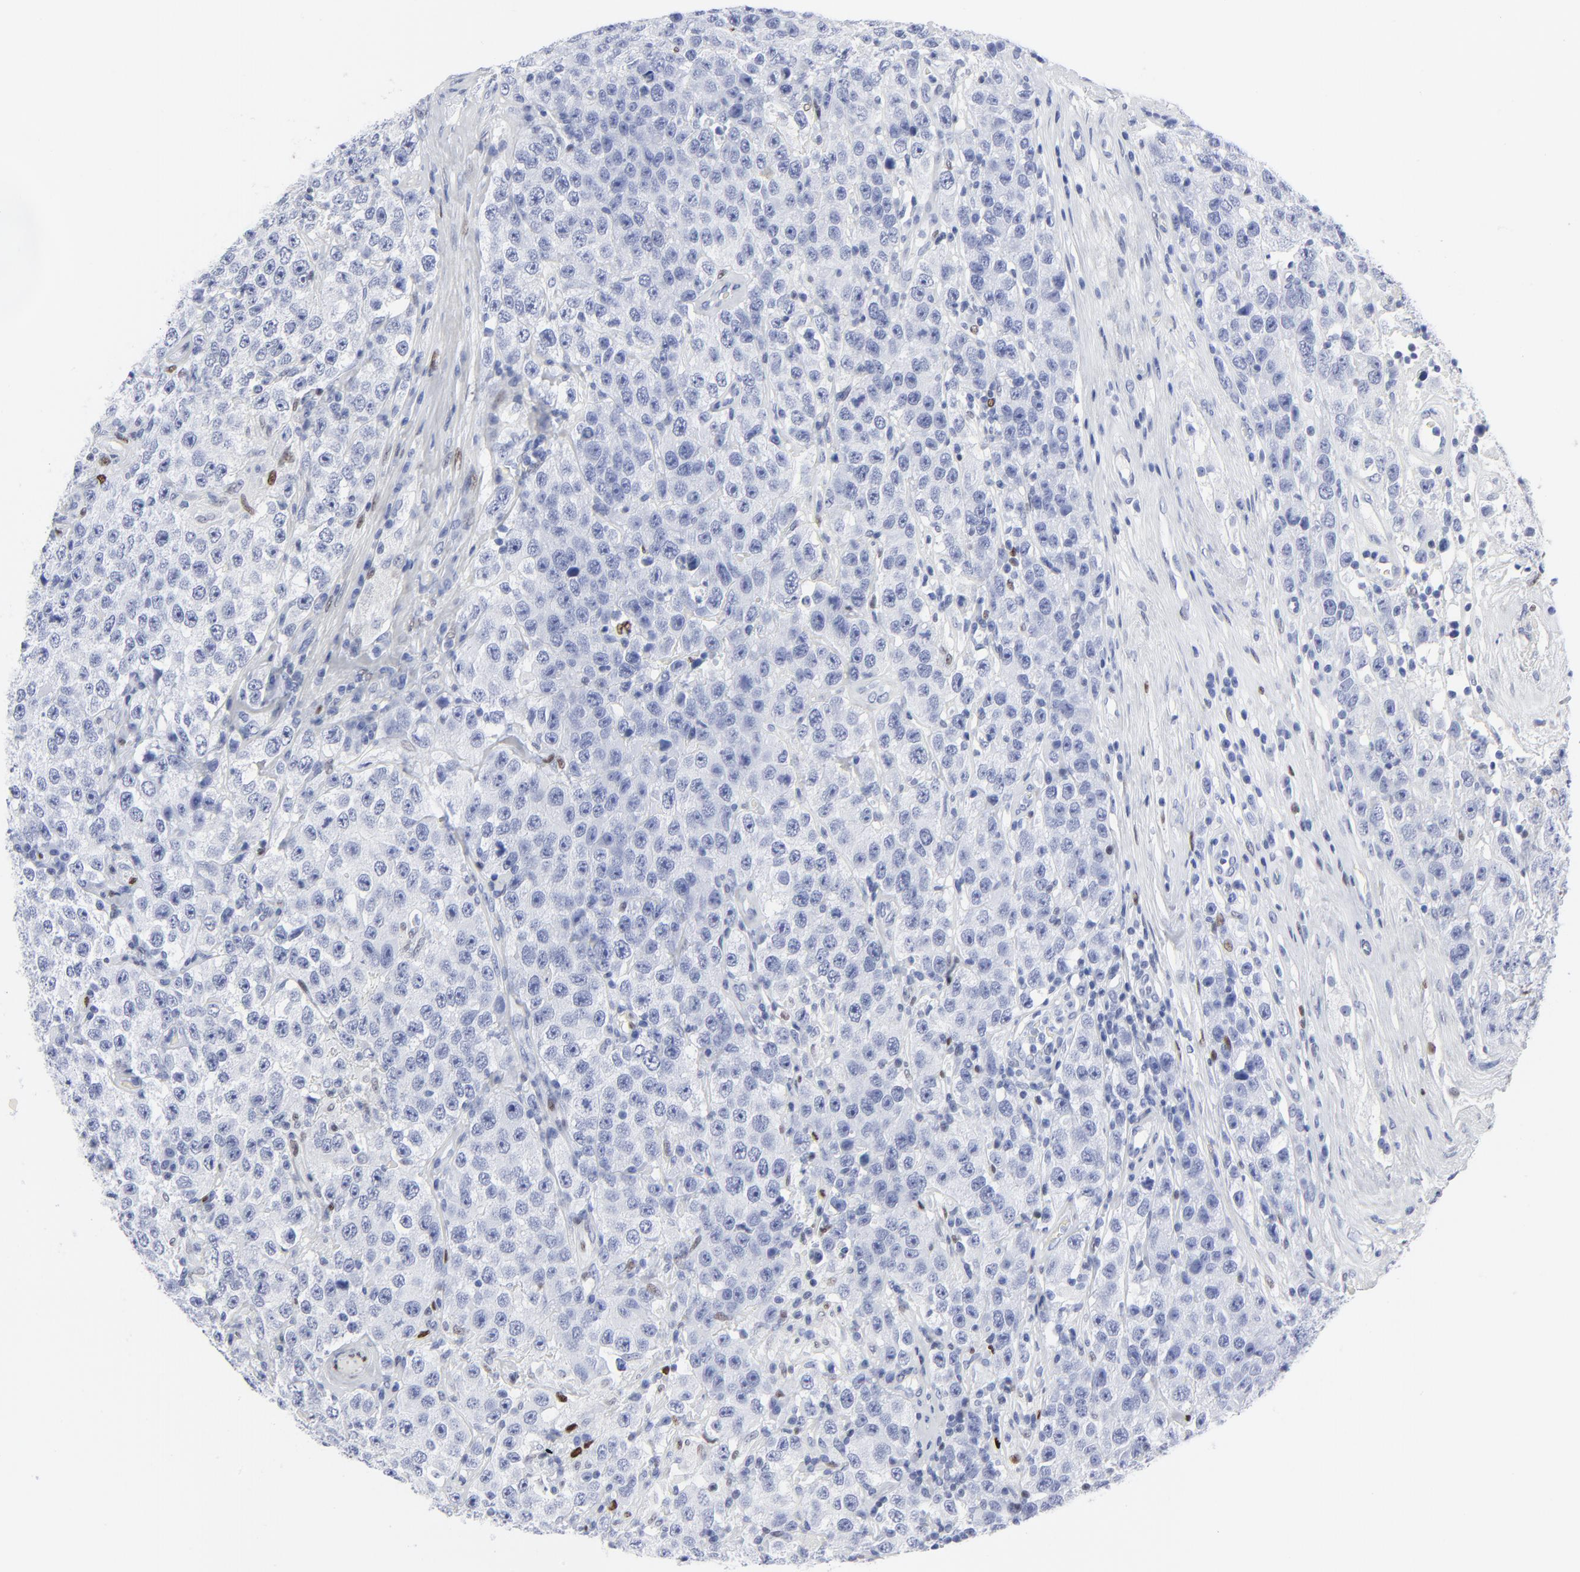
{"staining": {"intensity": "negative", "quantity": "none", "location": "none"}, "tissue": "testis cancer", "cell_type": "Tumor cells", "image_type": "cancer", "snomed": [{"axis": "morphology", "description": "Seminoma, NOS"}, {"axis": "topography", "description": "Testis"}], "caption": "This is an immunohistochemistry micrograph of human testis cancer (seminoma). There is no positivity in tumor cells.", "gene": "JUN", "patient": {"sex": "male", "age": 52}}